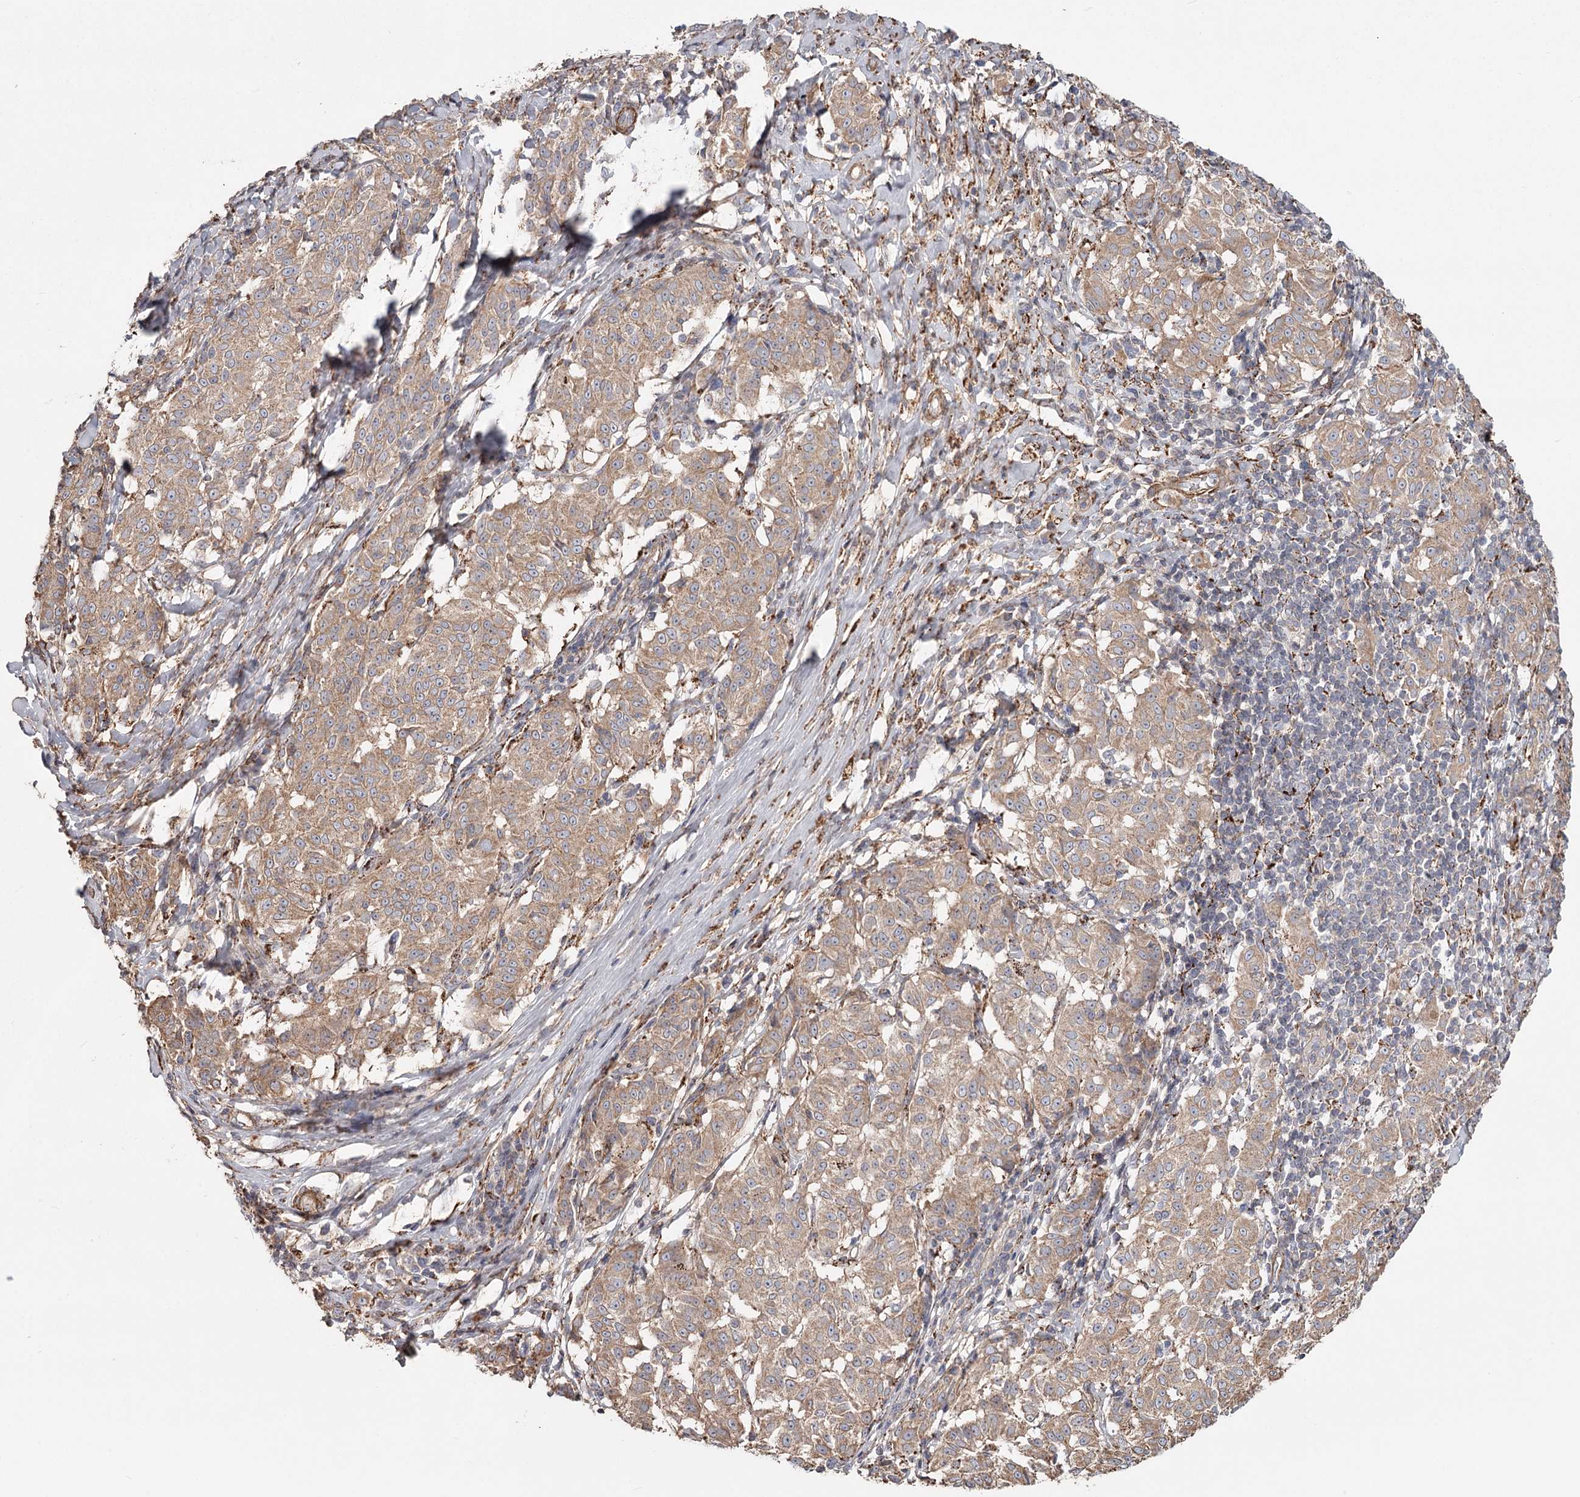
{"staining": {"intensity": "moderate", "quantity": ">75%", "location": "cytoplasmic/membranous"}, "tissue": "melanoma", "cell_type": "Tumor cells", "image_type": "cancer", "snomed": [{"axis": "morphology", "description": "Malignant melanoma, NOS"}, {"axis": "topography", "description": "Skin"}], "caption": "Moderate cytoplasmic/membranous expression is present in approximately >75% of tumor cells in melanoma.", "gene": "DHRS9", "patient": {"sex": "female", "age": 72}}